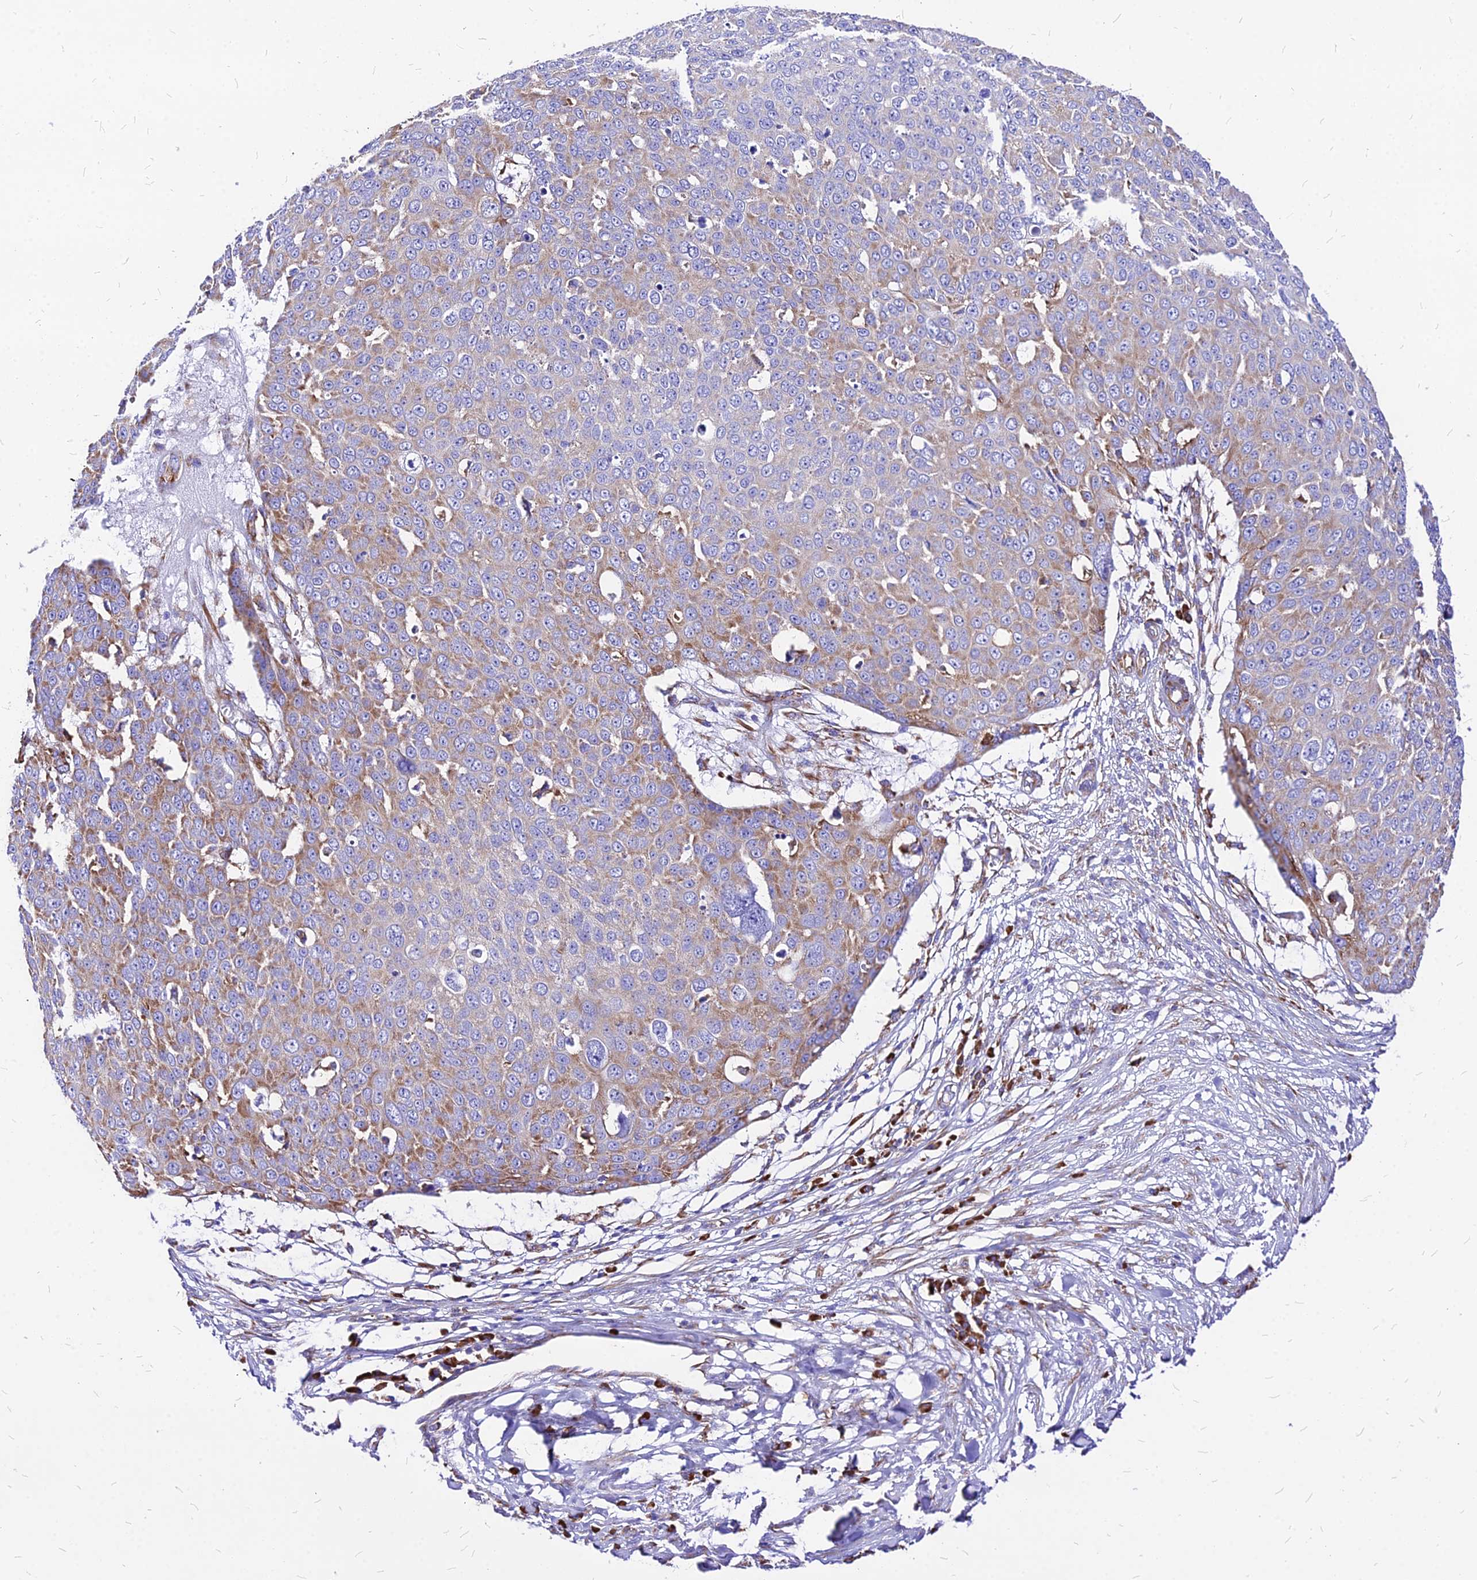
{"staining": {"intensity": "moderate", "quantity": "<25%", "location": "cytoplasmic/membranous"}, "tissue": "skin cancer", "cell_type": "Tumor cells", "image_type": "cancer", "snomed": [{"axis": "morphology", "description": "Squamous cell carcinoma, NOS"}, {"axis": "topography", "description": "Skin"}], "caption": "Approximately <25% of tumor cells in human skin cancer demonstrate moderate cytoplasmic/membranous protein expression as visualized by brown immunohistochemical staining.", "gene": "RPL19", "patient": {"sex": "male", "age": 71}}